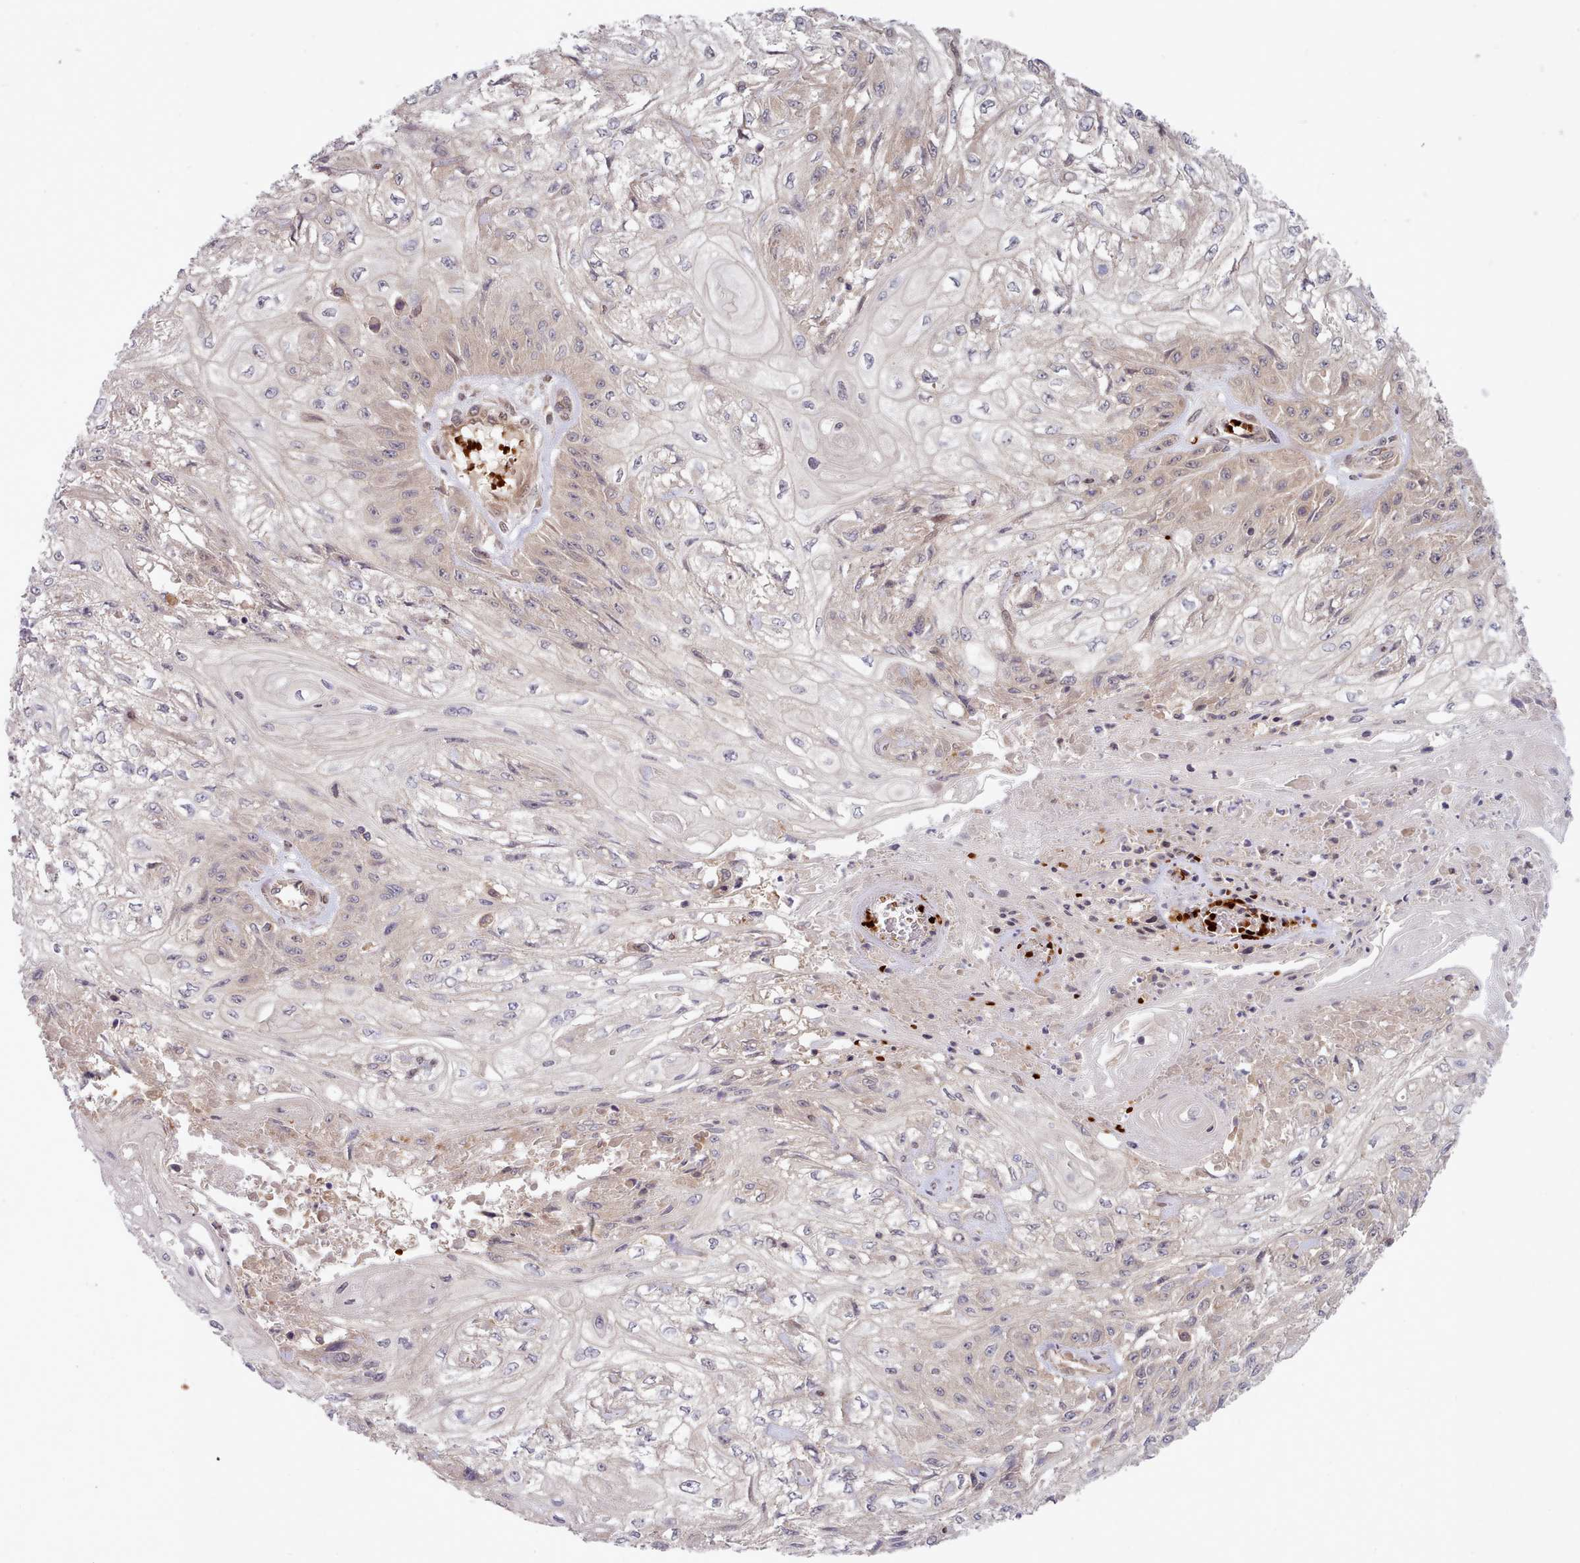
{"staining": {"intensity": "negative", "quantity": "none", "location": "none"}, "tissue": "skin cancer", "cell_type": "Tumor cells", "image_type": "cancer", "snomed": [{"axis": "morphology", "description": "Squamous cell carcinoma, NOS"}, {"axis": "morphology", "description": "Squamous cell carcinoma, metastatic, NOS"}, {"axis": "topography", "description": "Skin"}, {"axis": "topography", "description": "Lymph node"}], "caption": "An immunohistochemistry micrograph of skin cancer is shown. There is no staining in tumor cells of skin cancer.", "gene": "UBE2G1", "patient": {"sex": "male", "age": 75}}